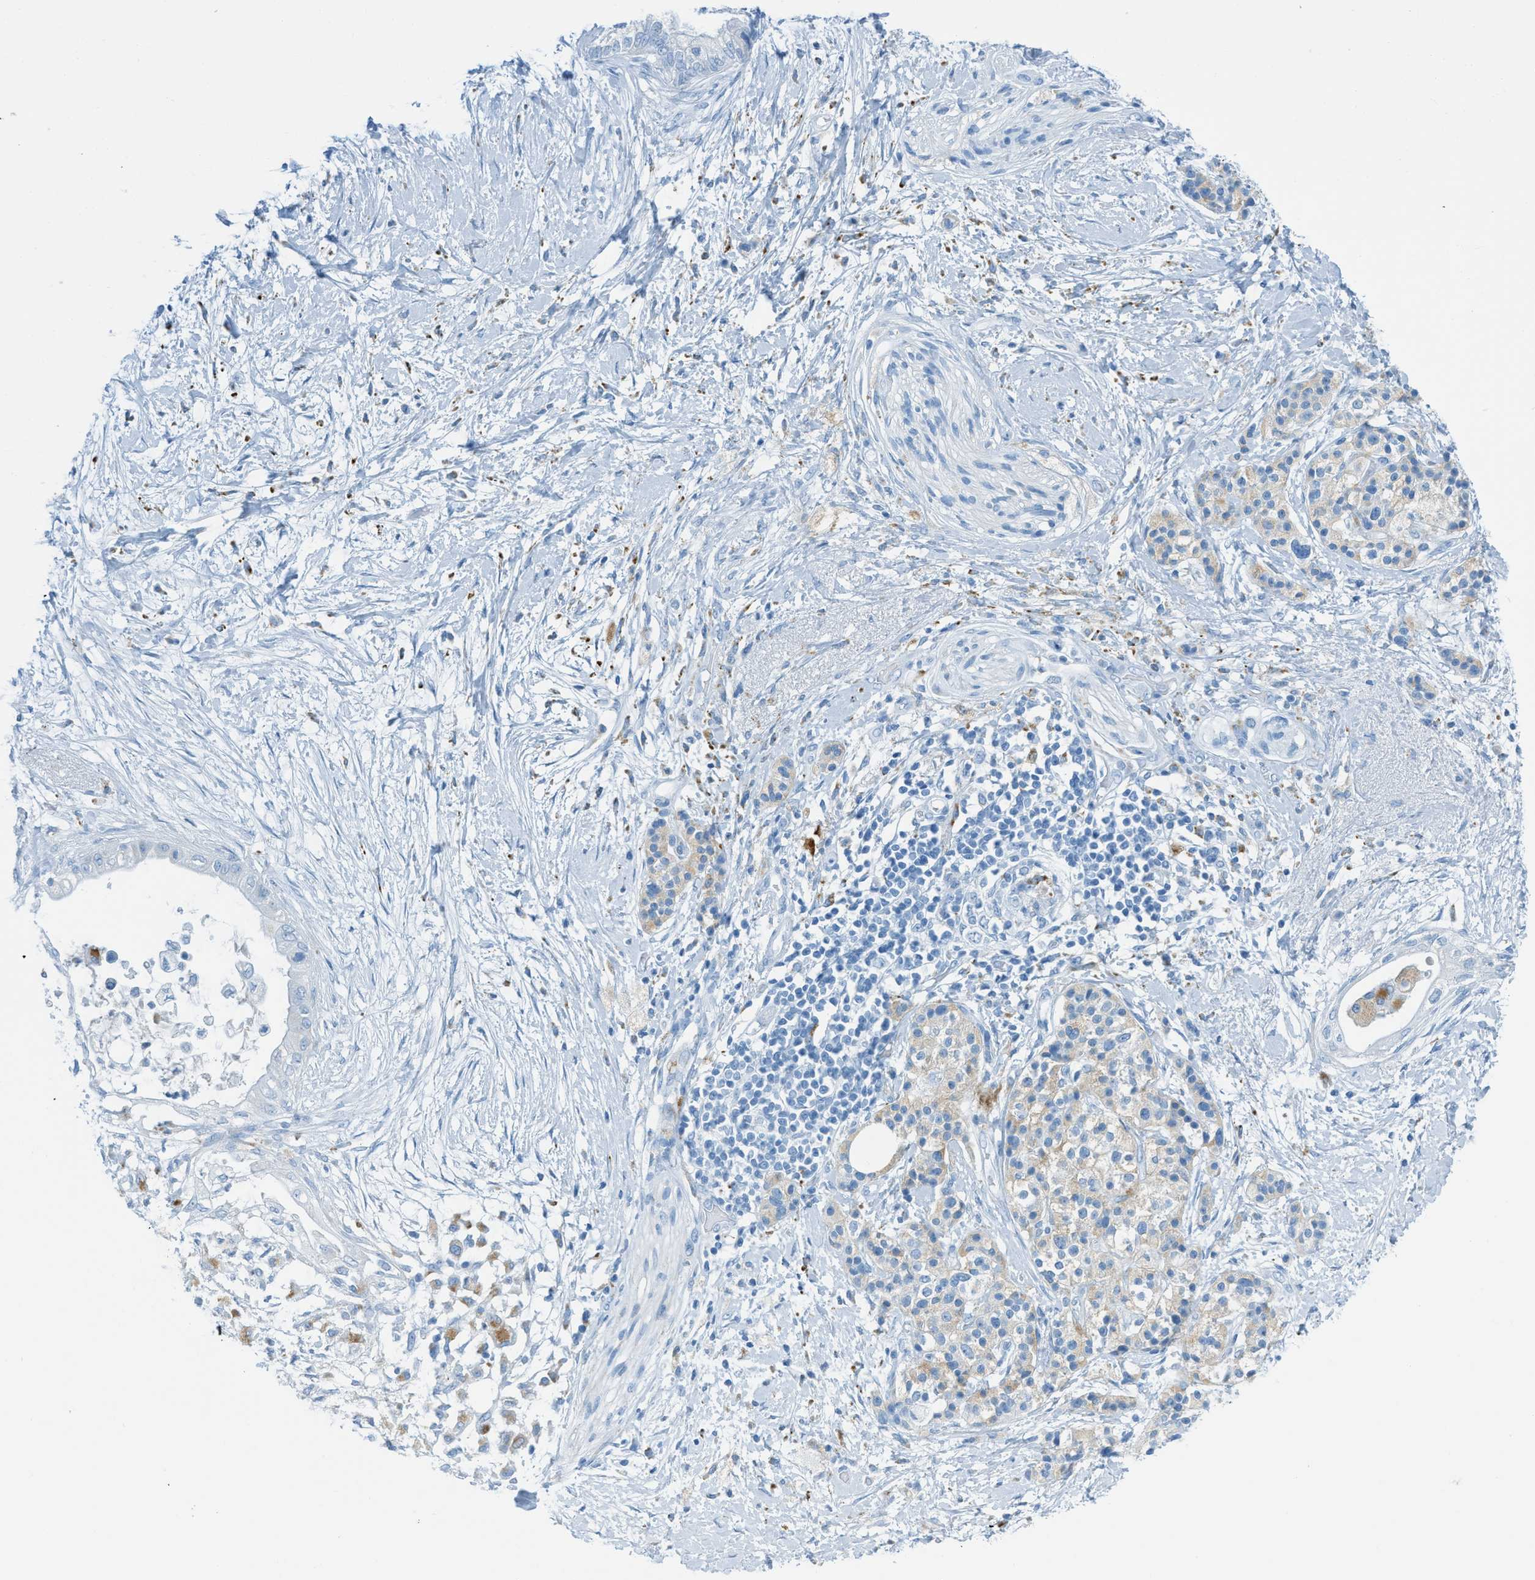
{"staining": {"intensity": "negative", "quantity": "none", "location": "none"}, "tissue": "pancreatic cancer", "cell_type": "Tumor cells", "image_type": "cancer", "snomed": [{"axis": "morphology", "description": "Normal tissue, NOS"}, {"axis": "morphology", "description": "Adenocarcinoma, NOS"}, {"axis": "topography", "description": "Pancreas"}, {"axis": "topography", "description": "Duodenum"}], "caption": "Immunohistochemistry (IHC) micrograph of pancreatic adenocarcinoma stained for a protein (brown), which exhibits no positivity in tumor cells.", "gene": "C21orf62", "patient": {"sex": "female", "age": 60}}